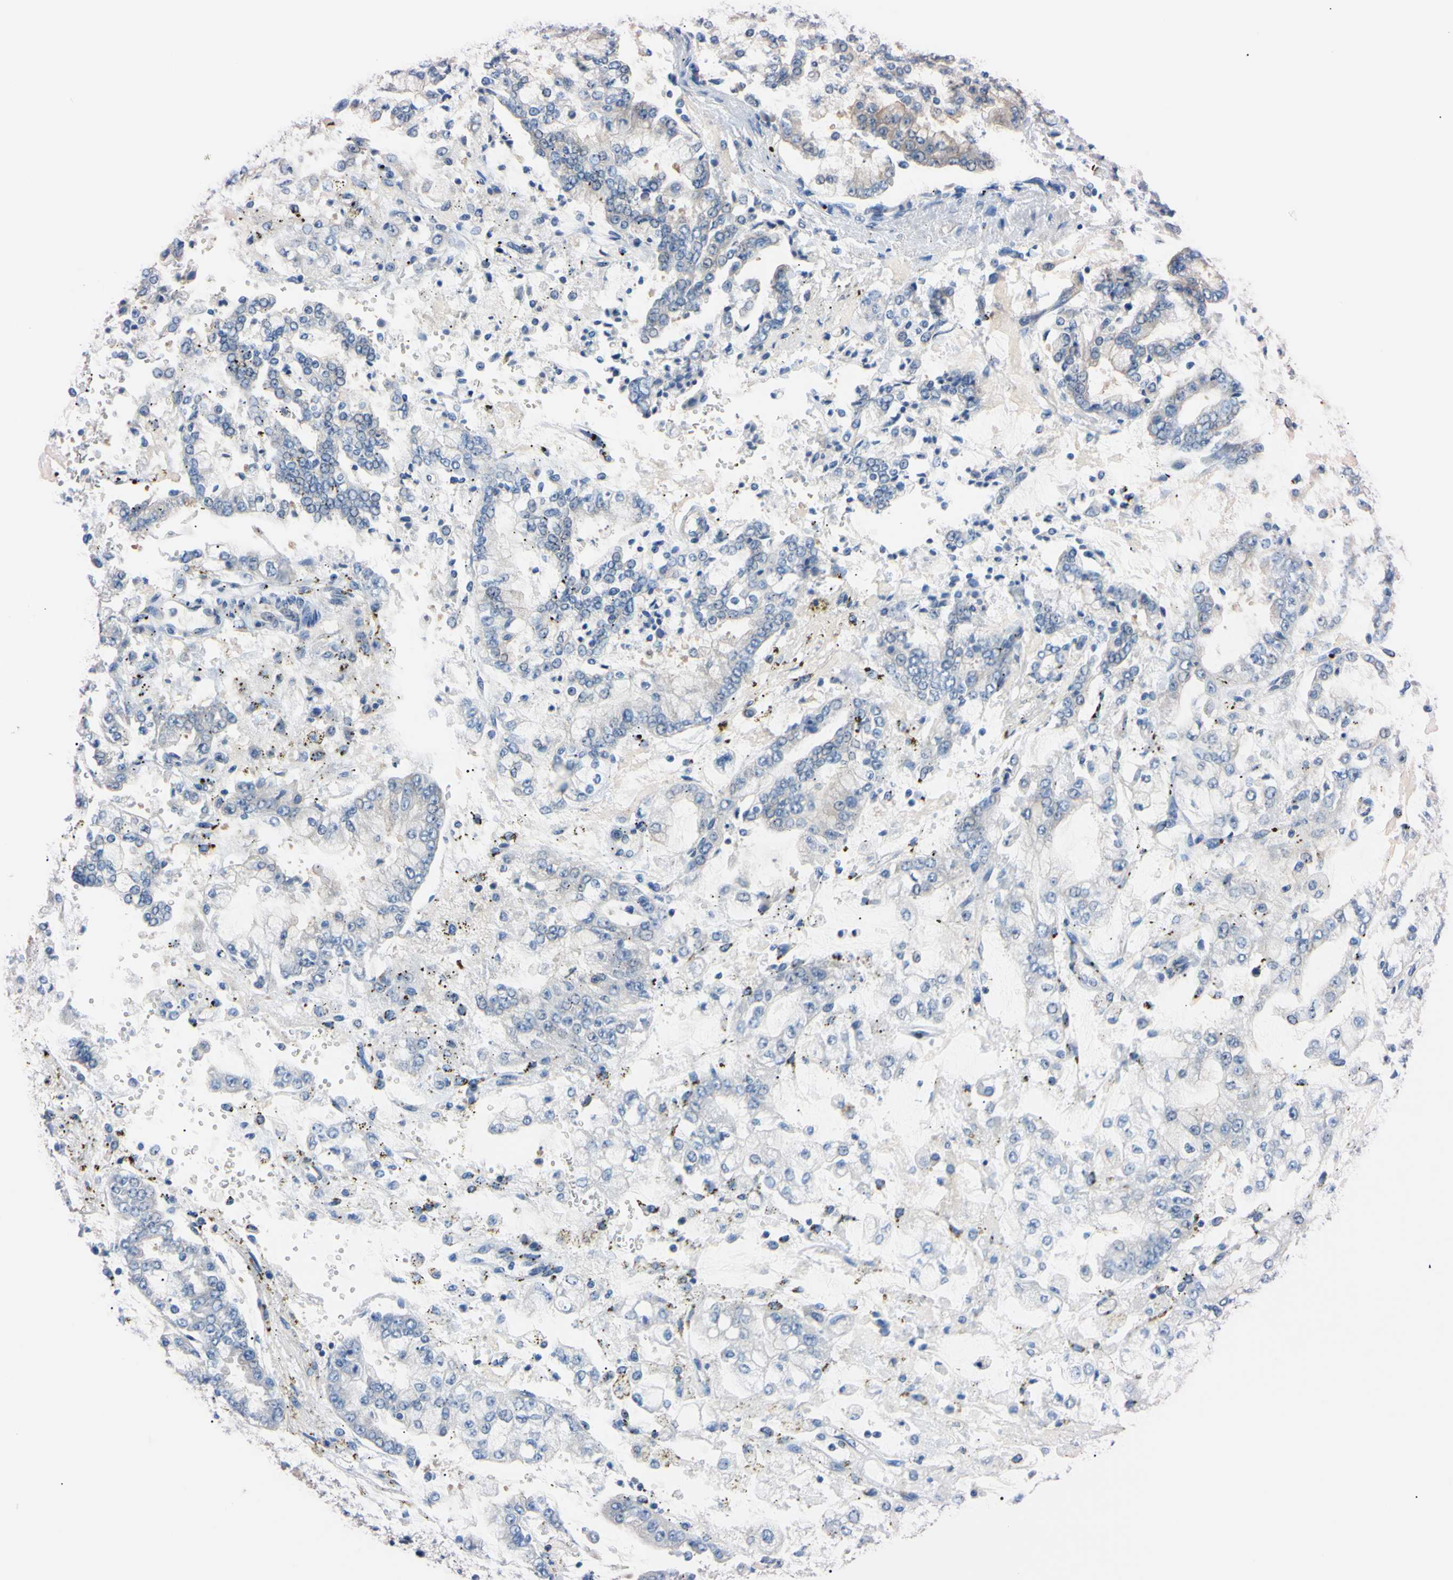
{"staining": {"intensity": "weak", "quantity": "25%-75%", "location": "cytoplasmic/membranous"}, "tissue": "stomach cancer", "cell_type": "Tumor cells", "image_type": "cancer", "snomed": [{"axis": "morphology", "description": "Adenocarcinoma, NOS"}, {"axis": "topography", "description": "Stomach"}], "caption": "Adenocarcinoma (stomach) stained with a protein marker reveals weak staining in tumor cells.", "gene": "RARS1", "patient": {"sex": "male", "age": 76}}